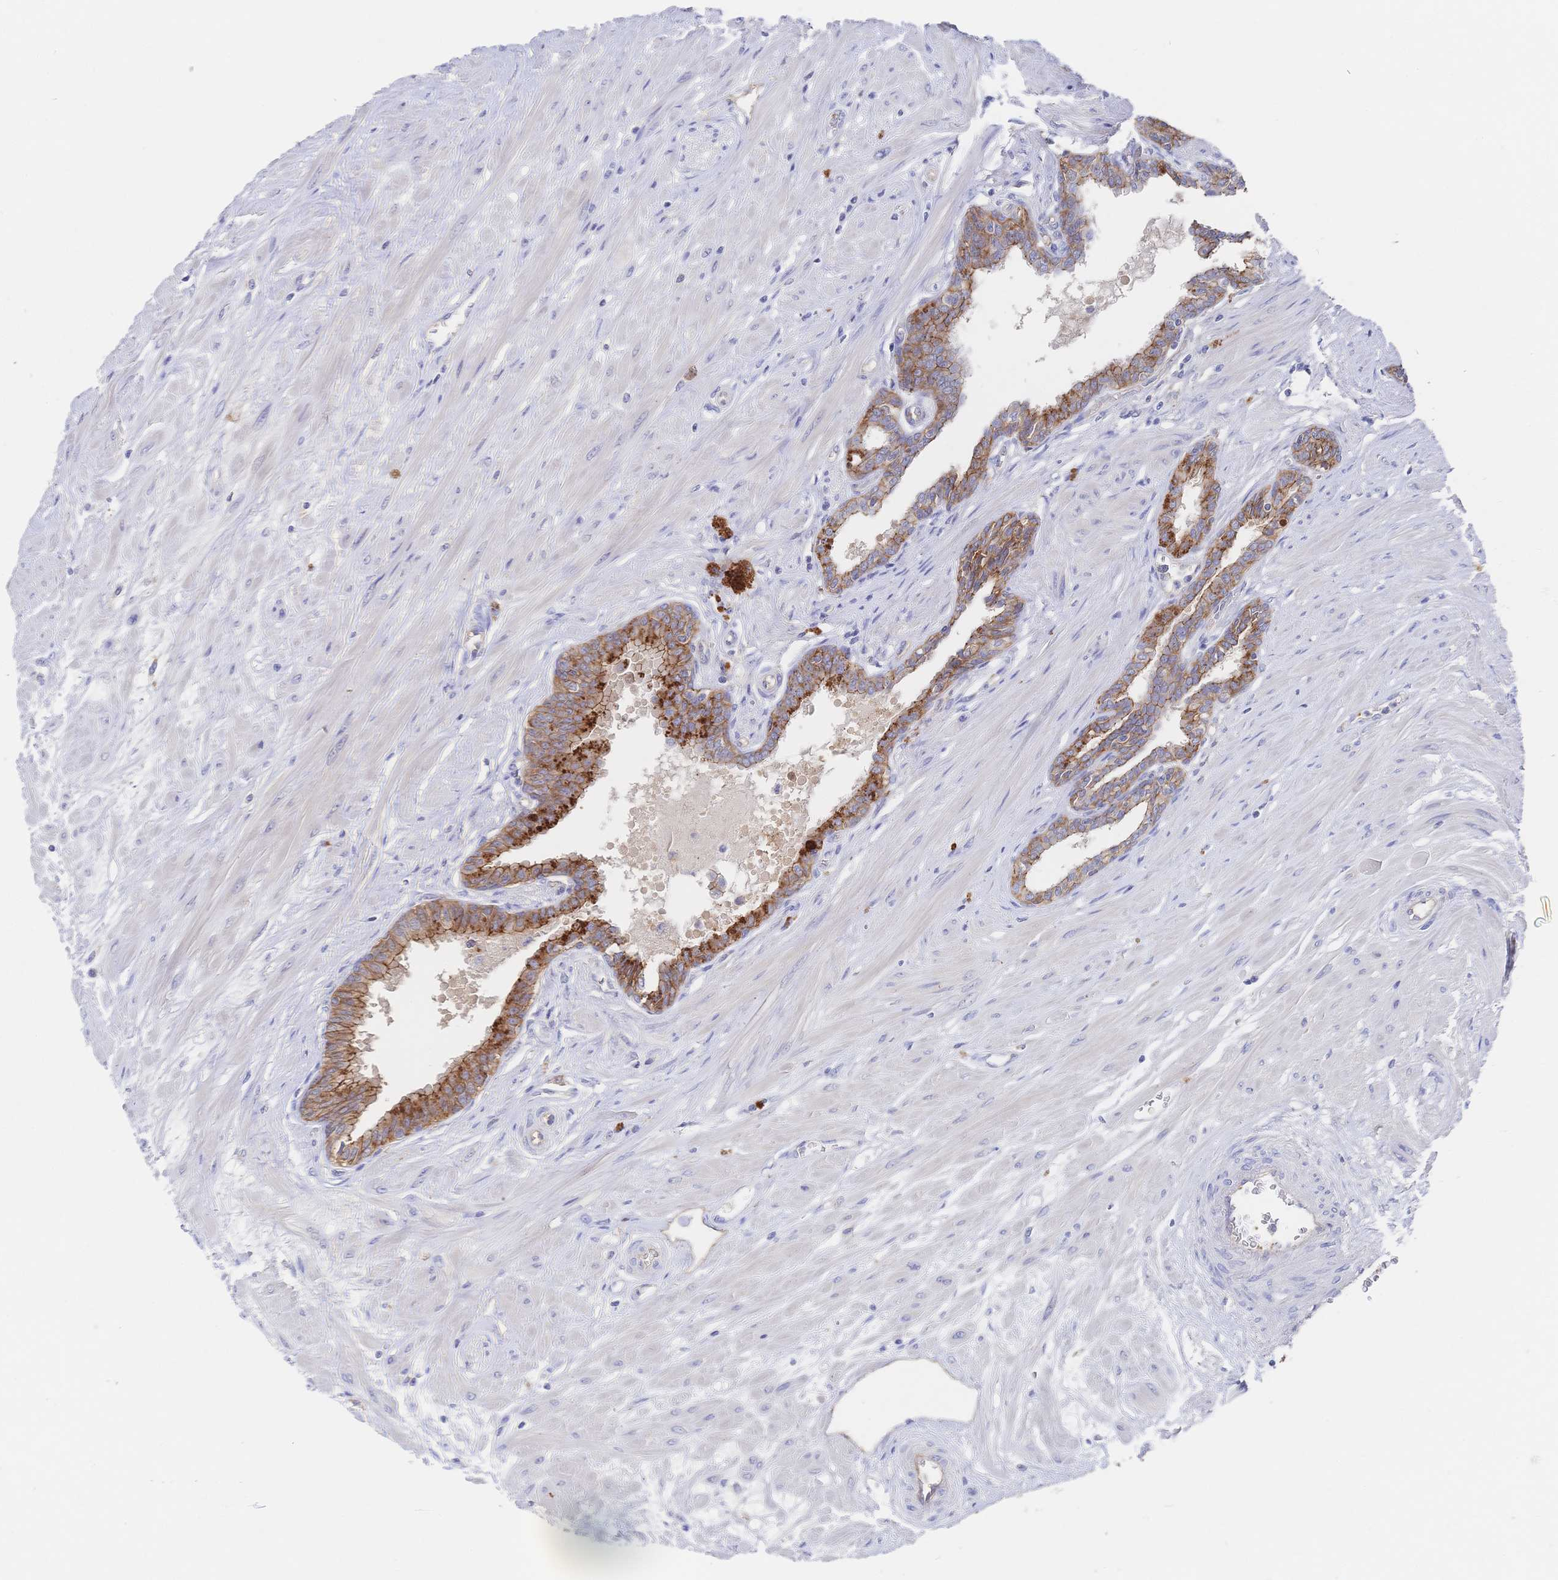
{"staining": {"intensity": "strong", "quantity": "25%-75%", "location": "cytoplasmic/membranous"}, "tissue": "seminal vesicle", "cell_type": "Glandular cells", "image_type": "normal", "snomed": [{"axis": "morphology", "description": "Normal tissue, NOS"}, {"axis": "topography", "description": "Prostate"}, {"axis": "topography", "description": "Seminal veicle"}], "caption": "A high-resolution photomicrograph shows IHC staining of normal seminal vesicle, which displays strong cytoplasmic/membranous positivity in approximately 25%-75% of glandular cells.", "gene": "F11R", "patient": {"sex": "male", "age": 60}}